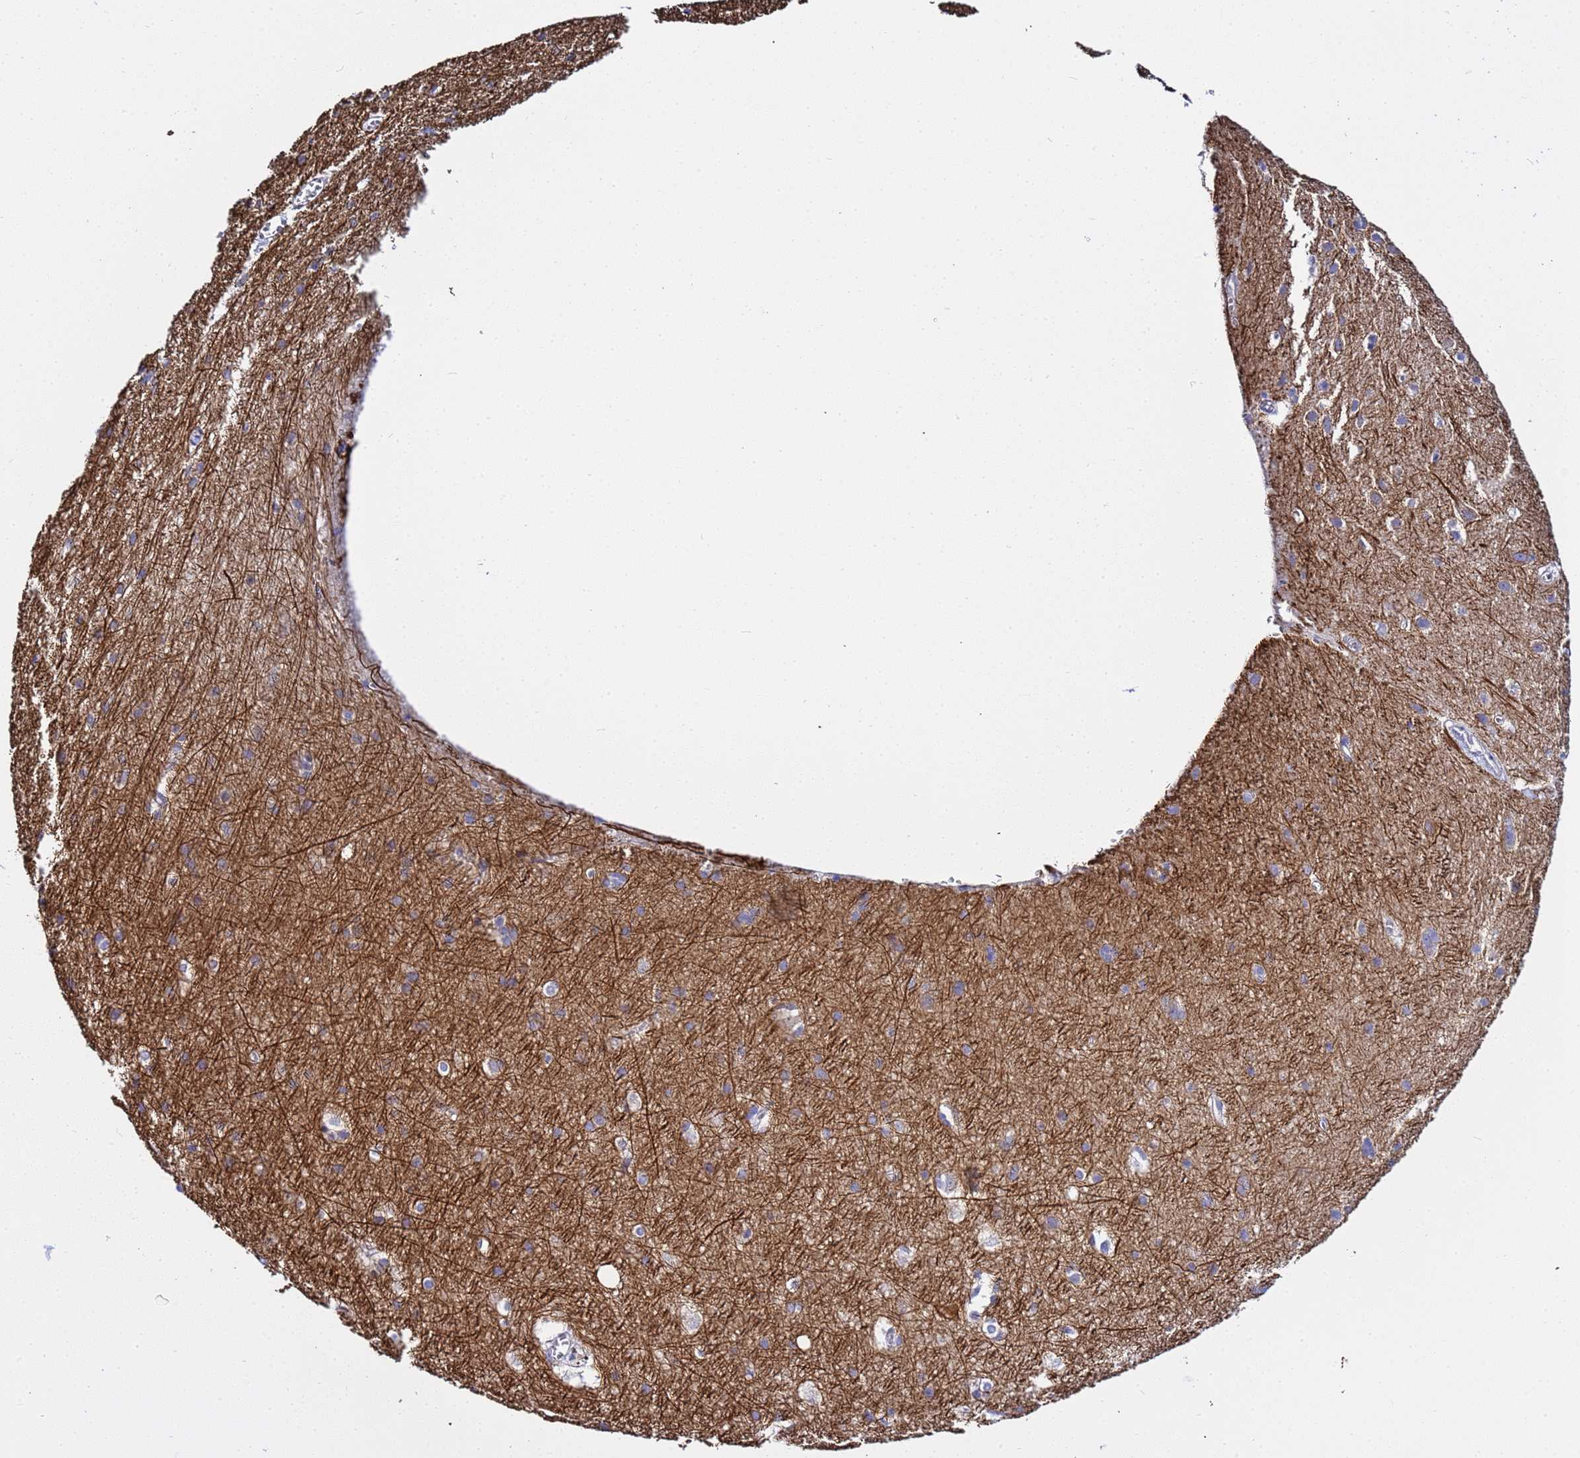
{"staining": {"intensity": "negative", "quantity": "none", "location": "none"}, "tissue": "cerebral cortex", "cell_type": "Endothelial cells", "image_type": "normal", "snomed": [{"axis": "morphology", "description": "Normal tissue, NOS"}, {"axis": "topography", "description": "Cerebral cortex"}], "caption": "High power microscopy micrograph of an IHC micrograph of normal cerebral cortex, revealing no significant positivity in endothelial cells. (Immunohistochemistry (ihc), brightfield microscopy, high magnification).", "gene": "USP18", "patient": {"sex": "male", "age": 54}}